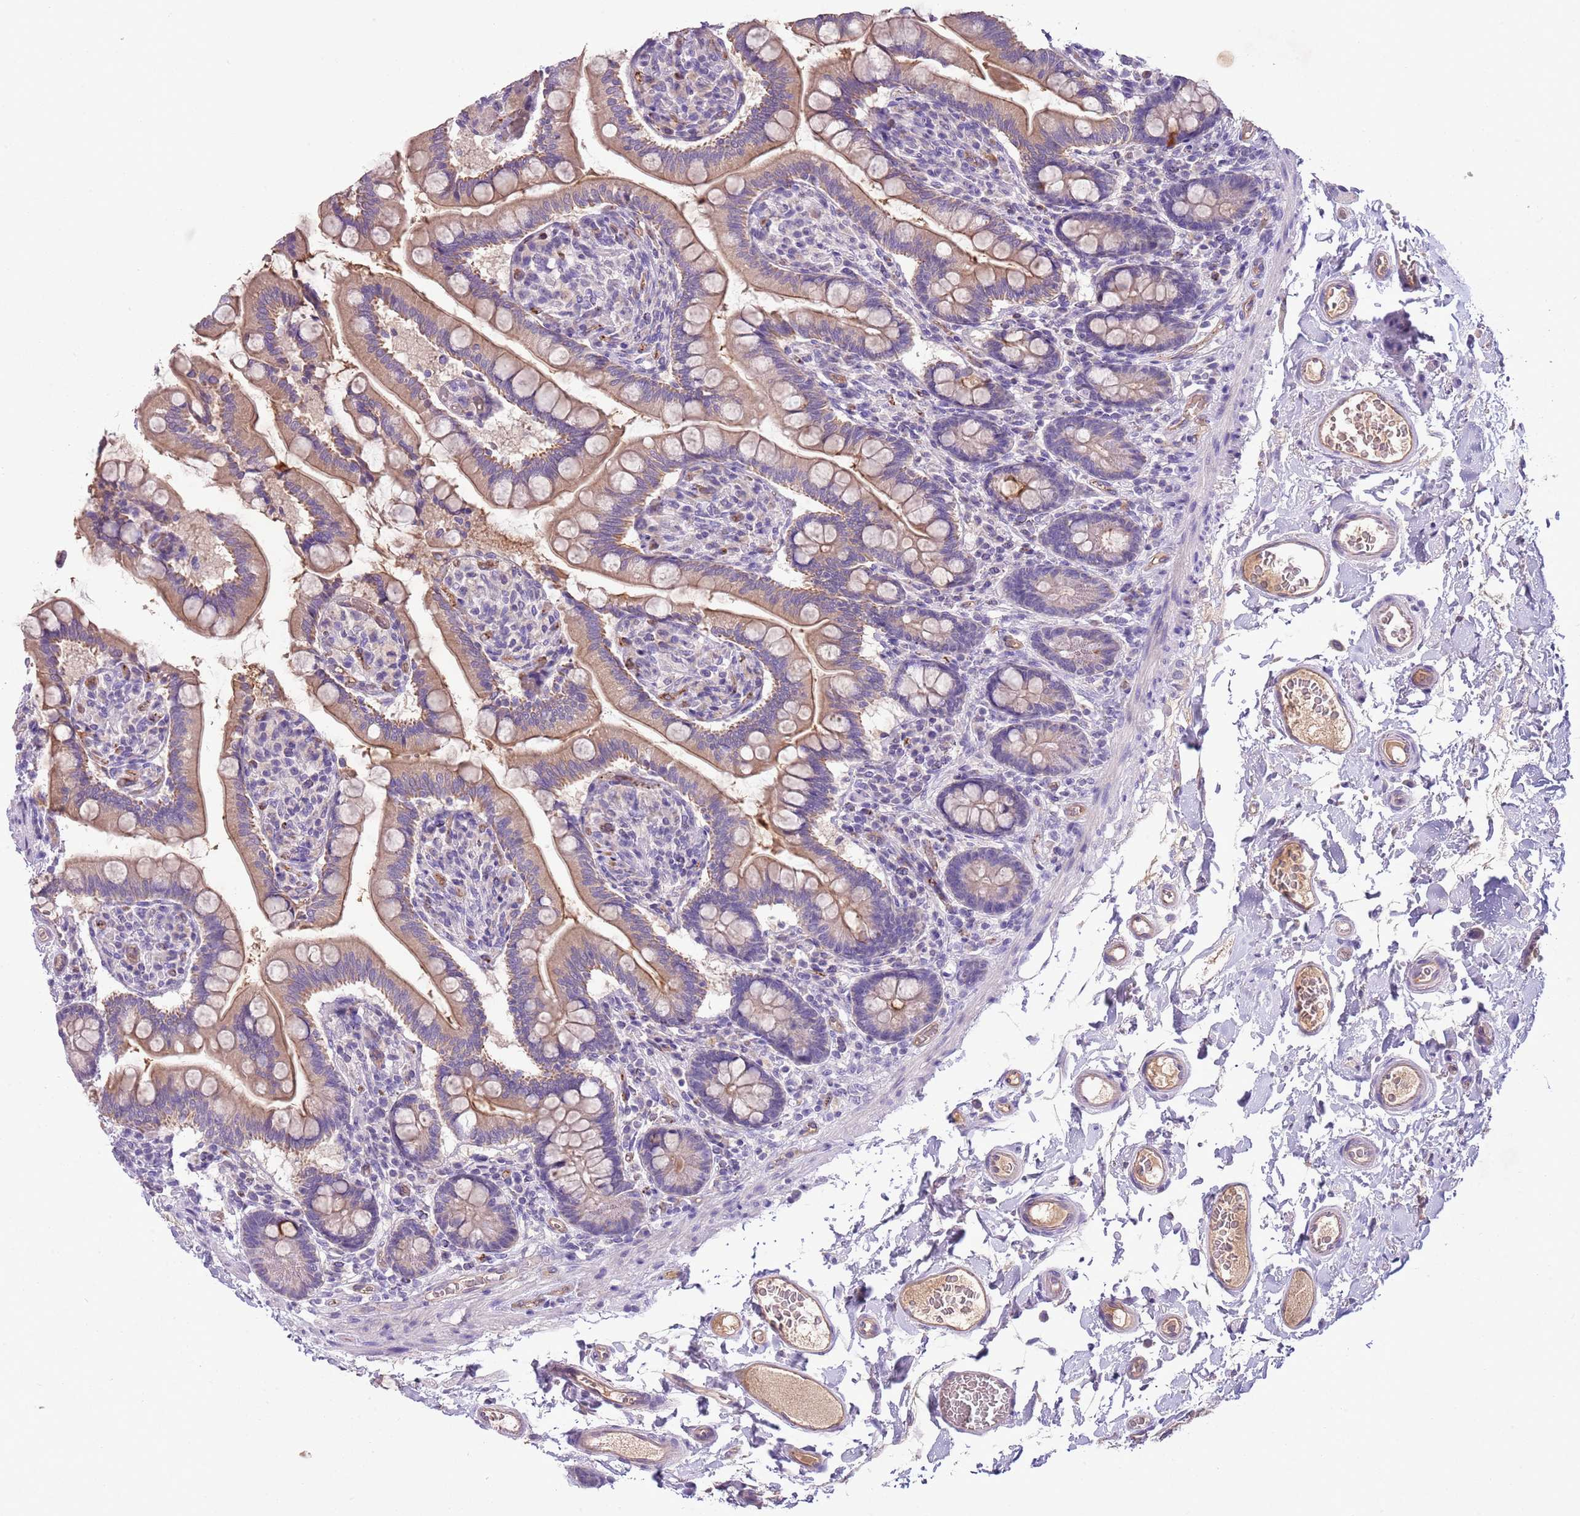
{"staining": {"intensity": "moderate", "quantity": ">75%", "location": "cytoplasmic/membranous"}, "tissue": "small intestine", "cell_type": "Glandular cells", "image_type": "normal", "snomed": [{"axis": "morphology", "description": "Normal tissue, NOS"}, {"axis": "topography", "description": "Small intestine"}], "caption": "Moderate cytoplasmic/membranous expression is seen in approximately >75% of glandular cells in normal small intestine. The protein is shown in brown color, while the nuclei are stained blue.", "gene": "HES3", "patient": {"sex": "female", "age": 64}}